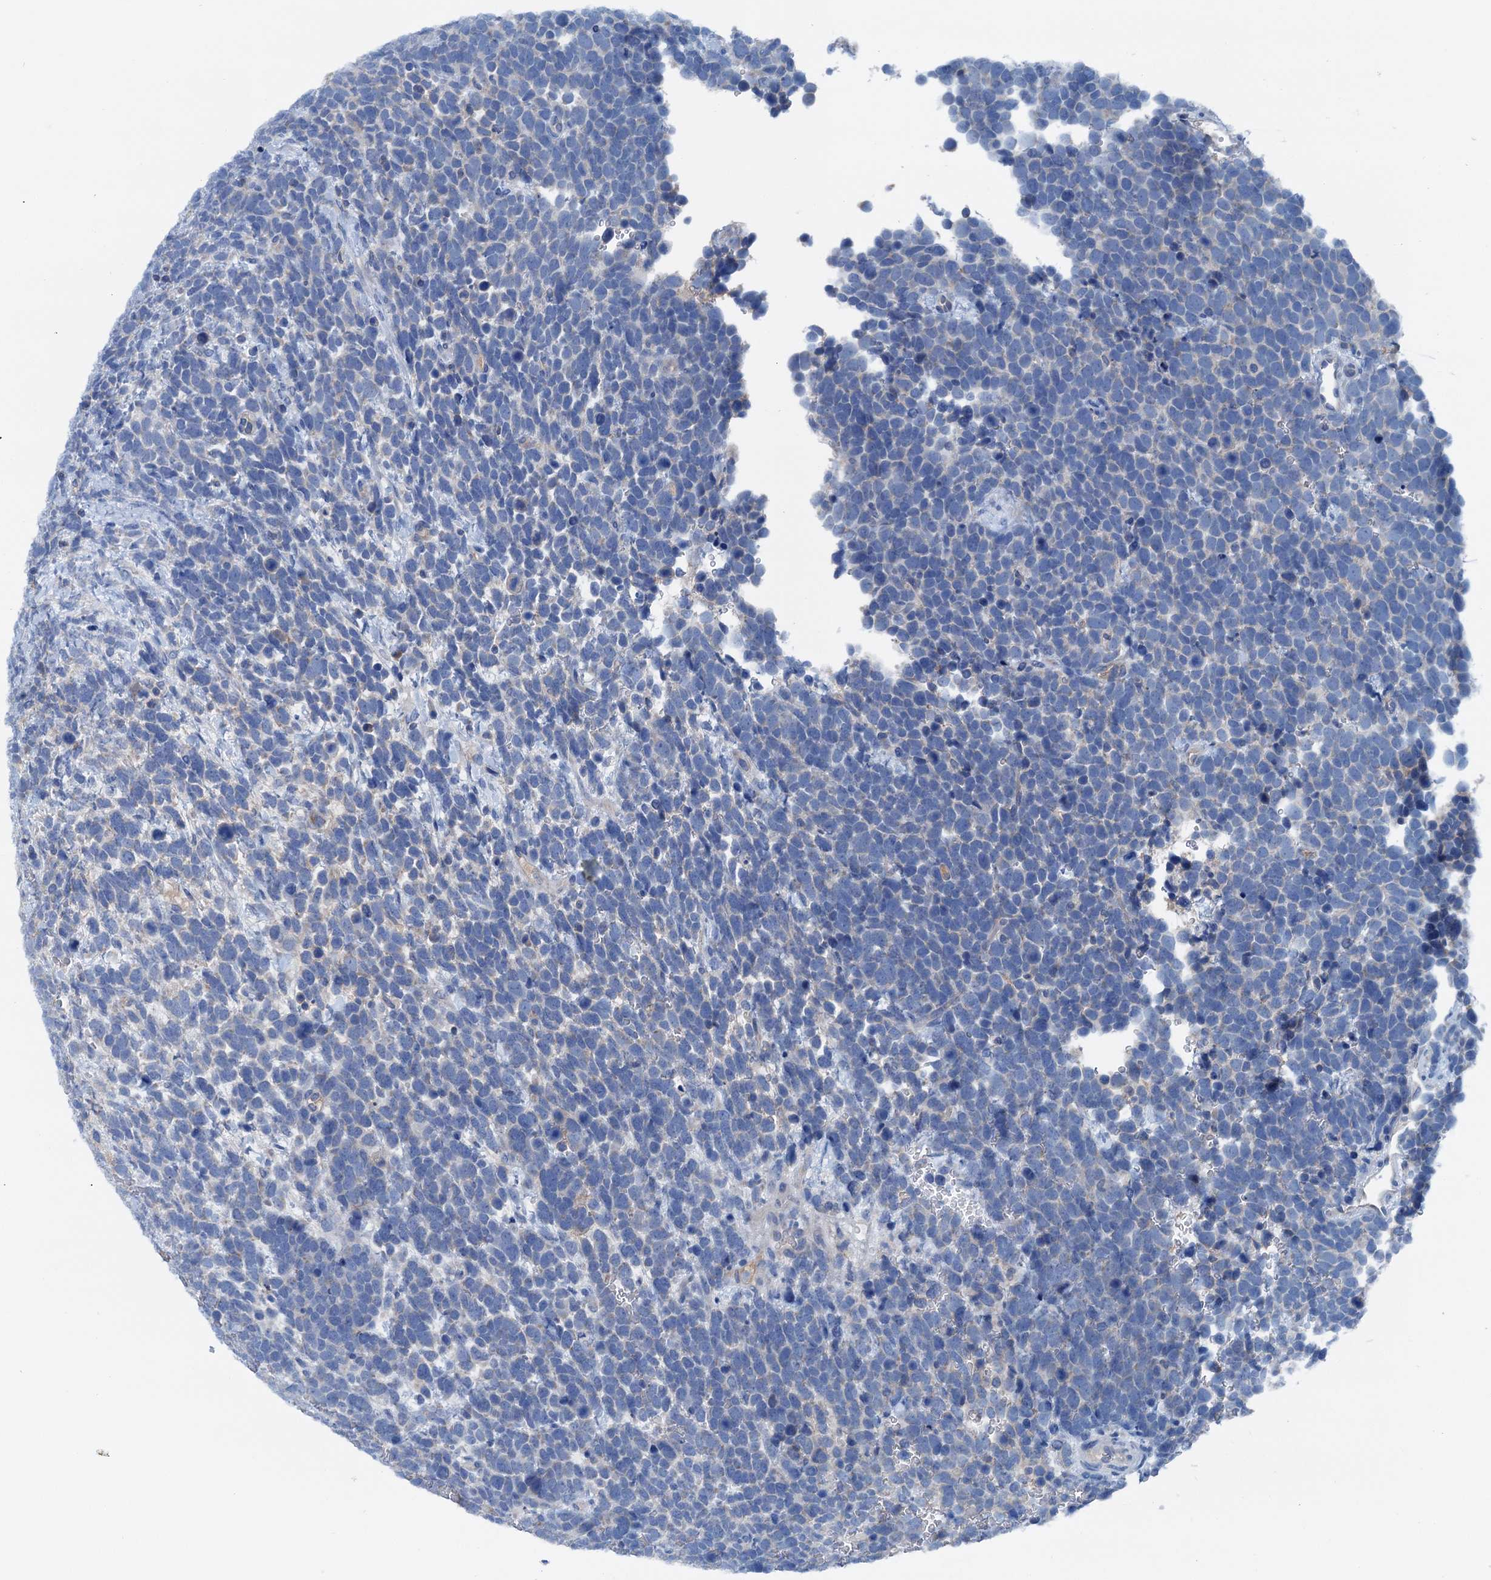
{"staining": {"intensity": "negative", "quantity": "none", "location": "none"}, "tissue": "urothelial cancer", "cell_type": "Tumor cells", "image_type": "cancer", "snomed": [{"axis": "morphology", "description": "Urothelial carcinoma, High grade"}, {"axis": "topography", "description": "Urinary bladder"}], "caption": "Tumor cells are negative for protein expression in human high-grade urothelial carcinoma.", "gene": "KNDC1", "patient": {"sex": "female", "age": 82}}